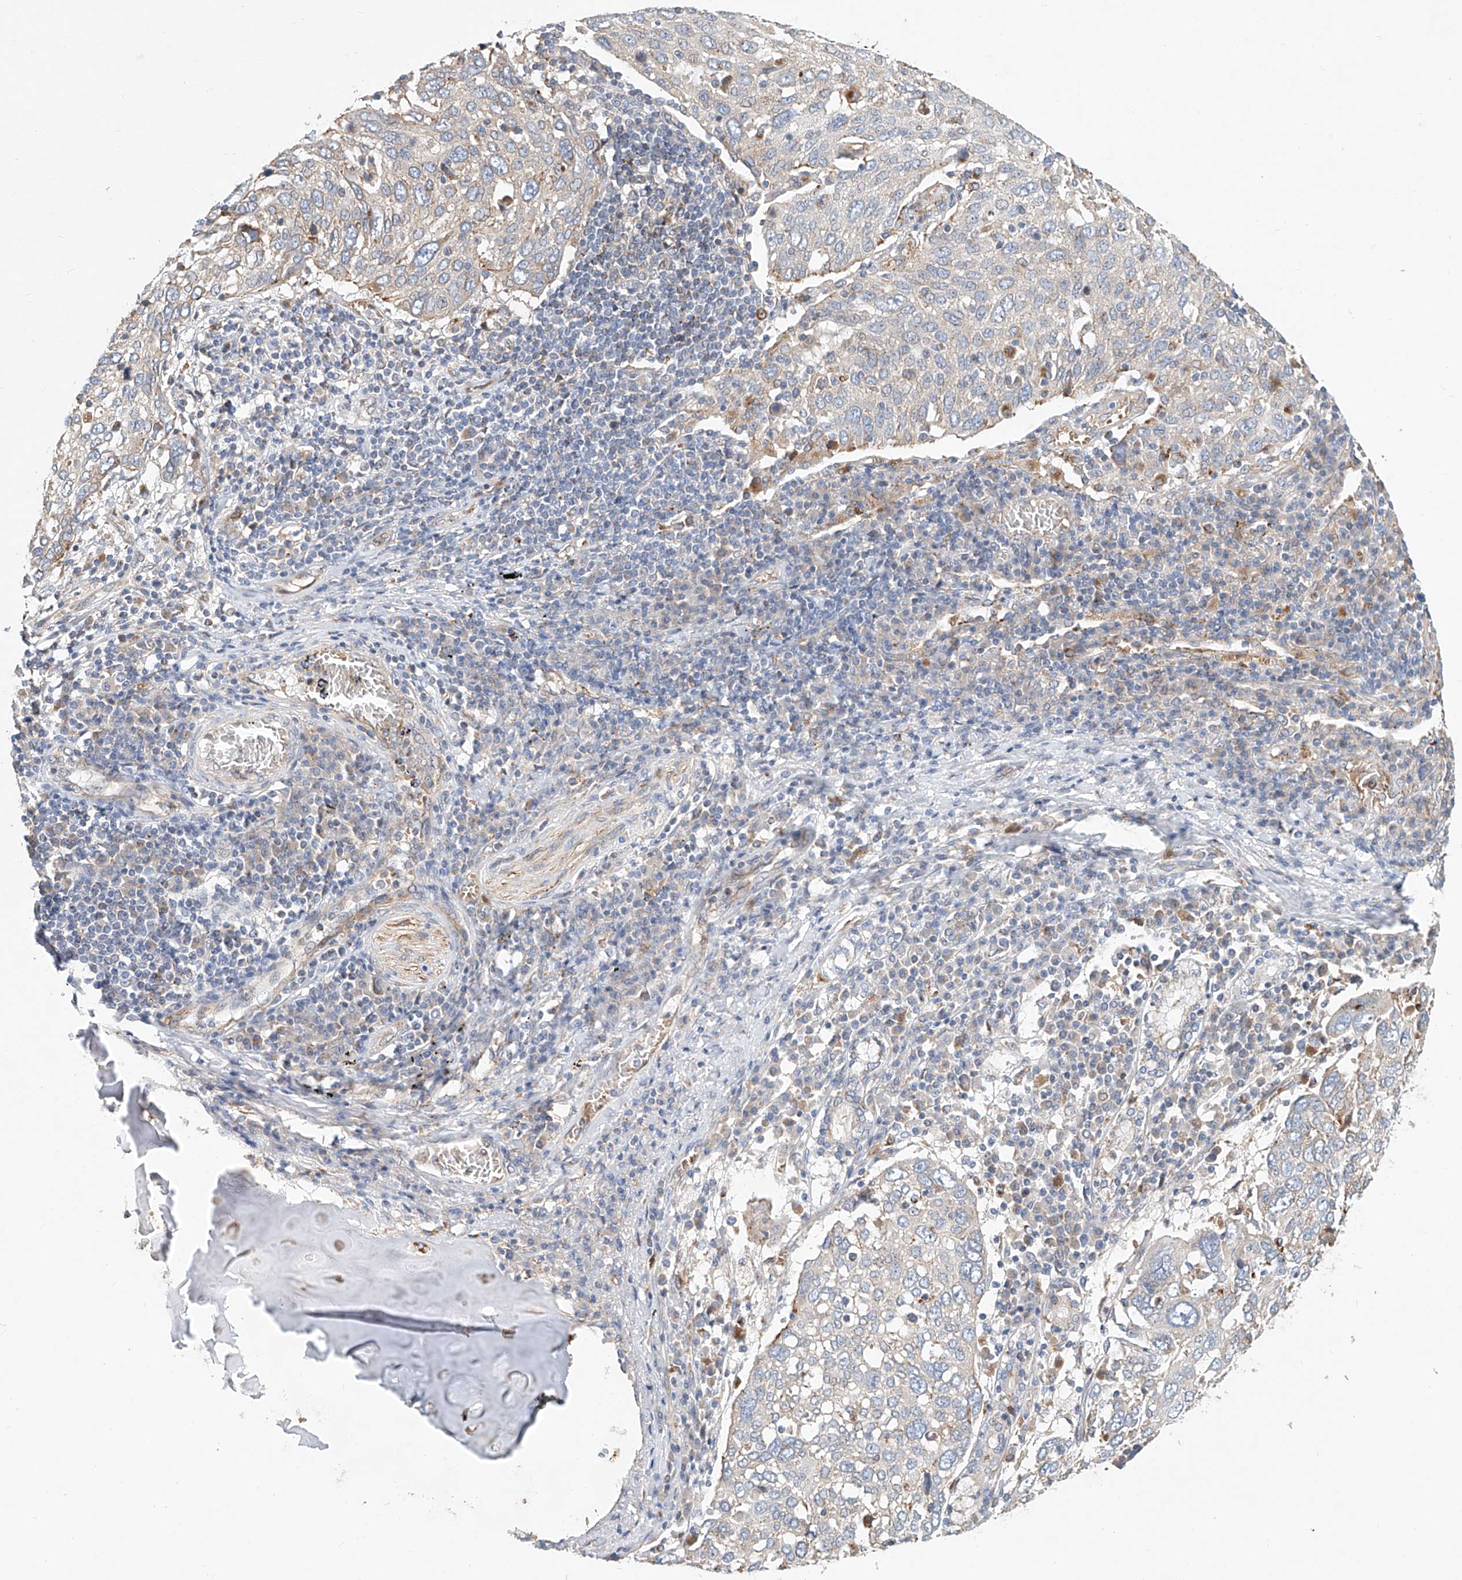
{"staining": {"intensity": "negative", "quantity": "none", "location": "none"}, "tissue": "lung cancer", "cell_type": "Tumor cells", "image_type": "cancer", "snomed": [{"axis": "morphology", "description": "Squamous cell carcinoma, NOS"}, {"axis": "topography", "description": "Lung"}], "caption": "The image exhibits no significant expression in tumor cells of lung cancer.", "gene": "HGSNAT", "patient": {"sex": "male", "age": 65}}